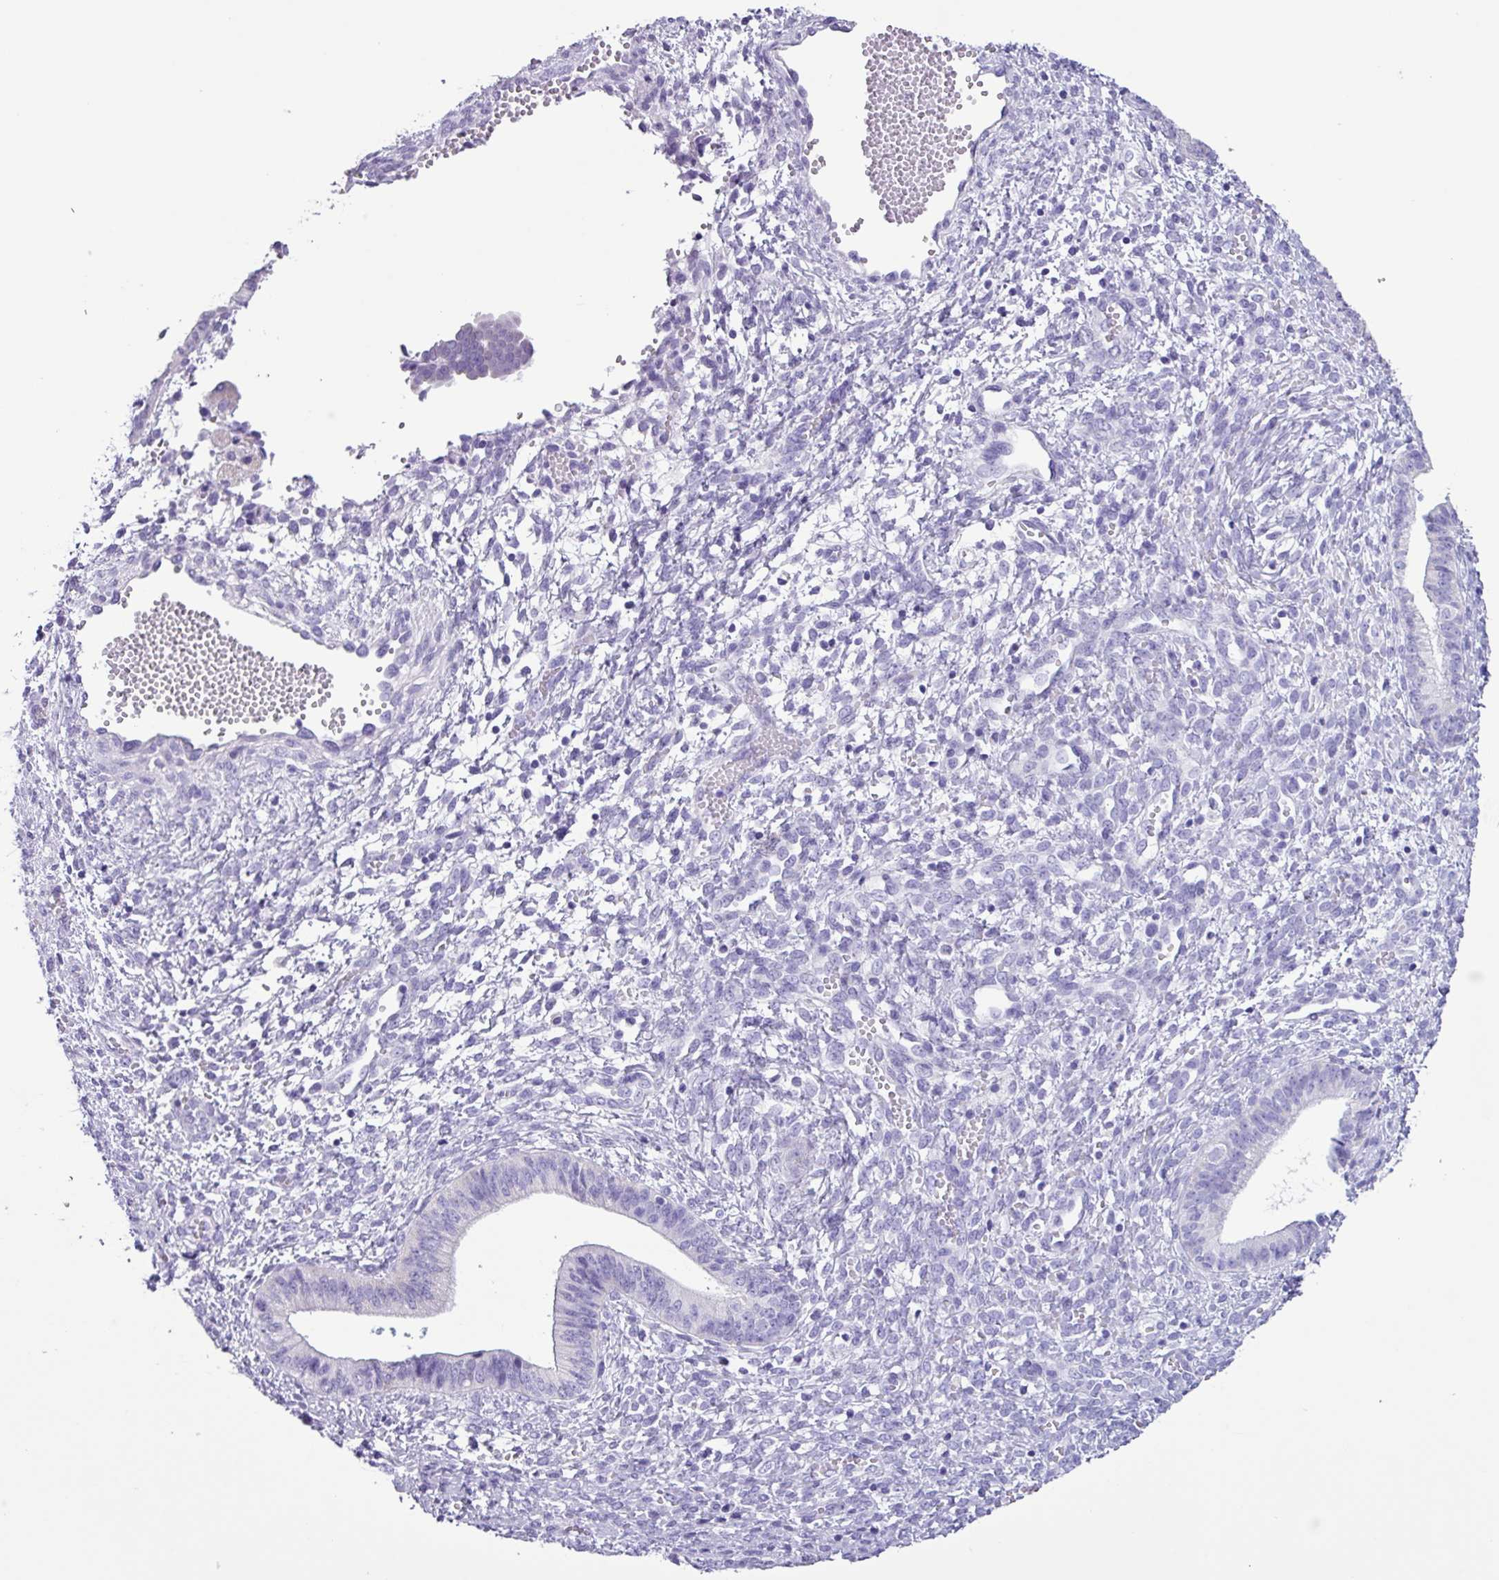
{"staining": {"intensity": "negative", "quantity": "none", "location": "none"}, "tissue": "cervical cancer", "cell_type": "Tumor cells", "image_type": "cancer", "snomed": [{"axis": "morphology", "description": "Squamous cell carcinoma, NOS"}, {"axis": "topography", "description": "Cervix"}], "caption": "Immunohistochemical staining of human cervical cancer shows no significant expression in tumor cells.", "gene": "AGO3", "patient": {"sex": "female", "age": 59}}